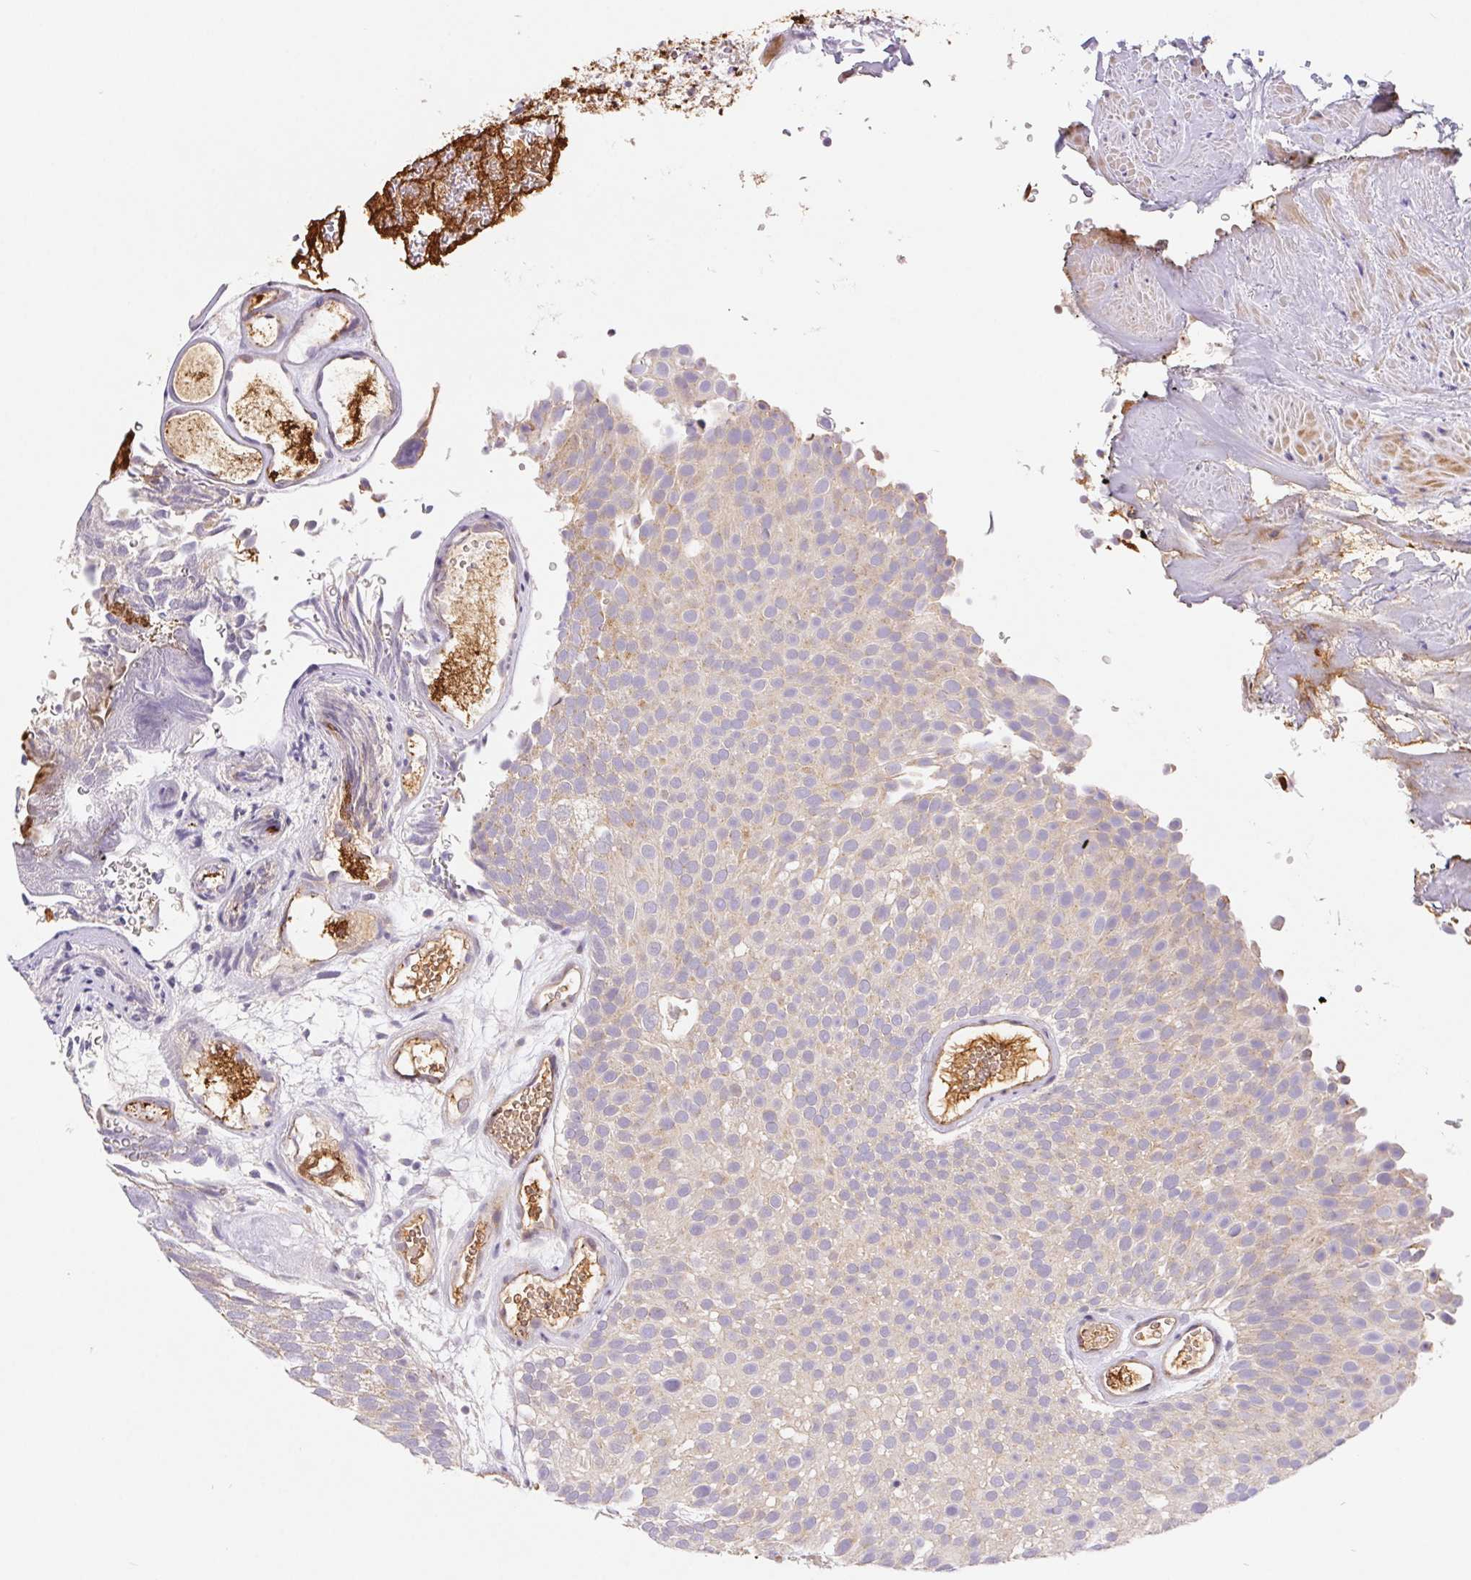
{"staining": {"intensity": "negative", "quantity": "none", "location": "none"}, "tissue": "urothelial cancer", "cell_type": "Tumor cells", "image_type": "cancer", "snomed": [{"axis": "morphology", "description": "Urothelial carcinoma, Low grade"}, {"axis": "topography", "description": "Urinary bladder"}], "caption": "Photomicrograph shows no significant protein expression in tumor cells of urothelial cancer.", "gene": "EMC6", "patient": {"sex": "male", "age": 78}}